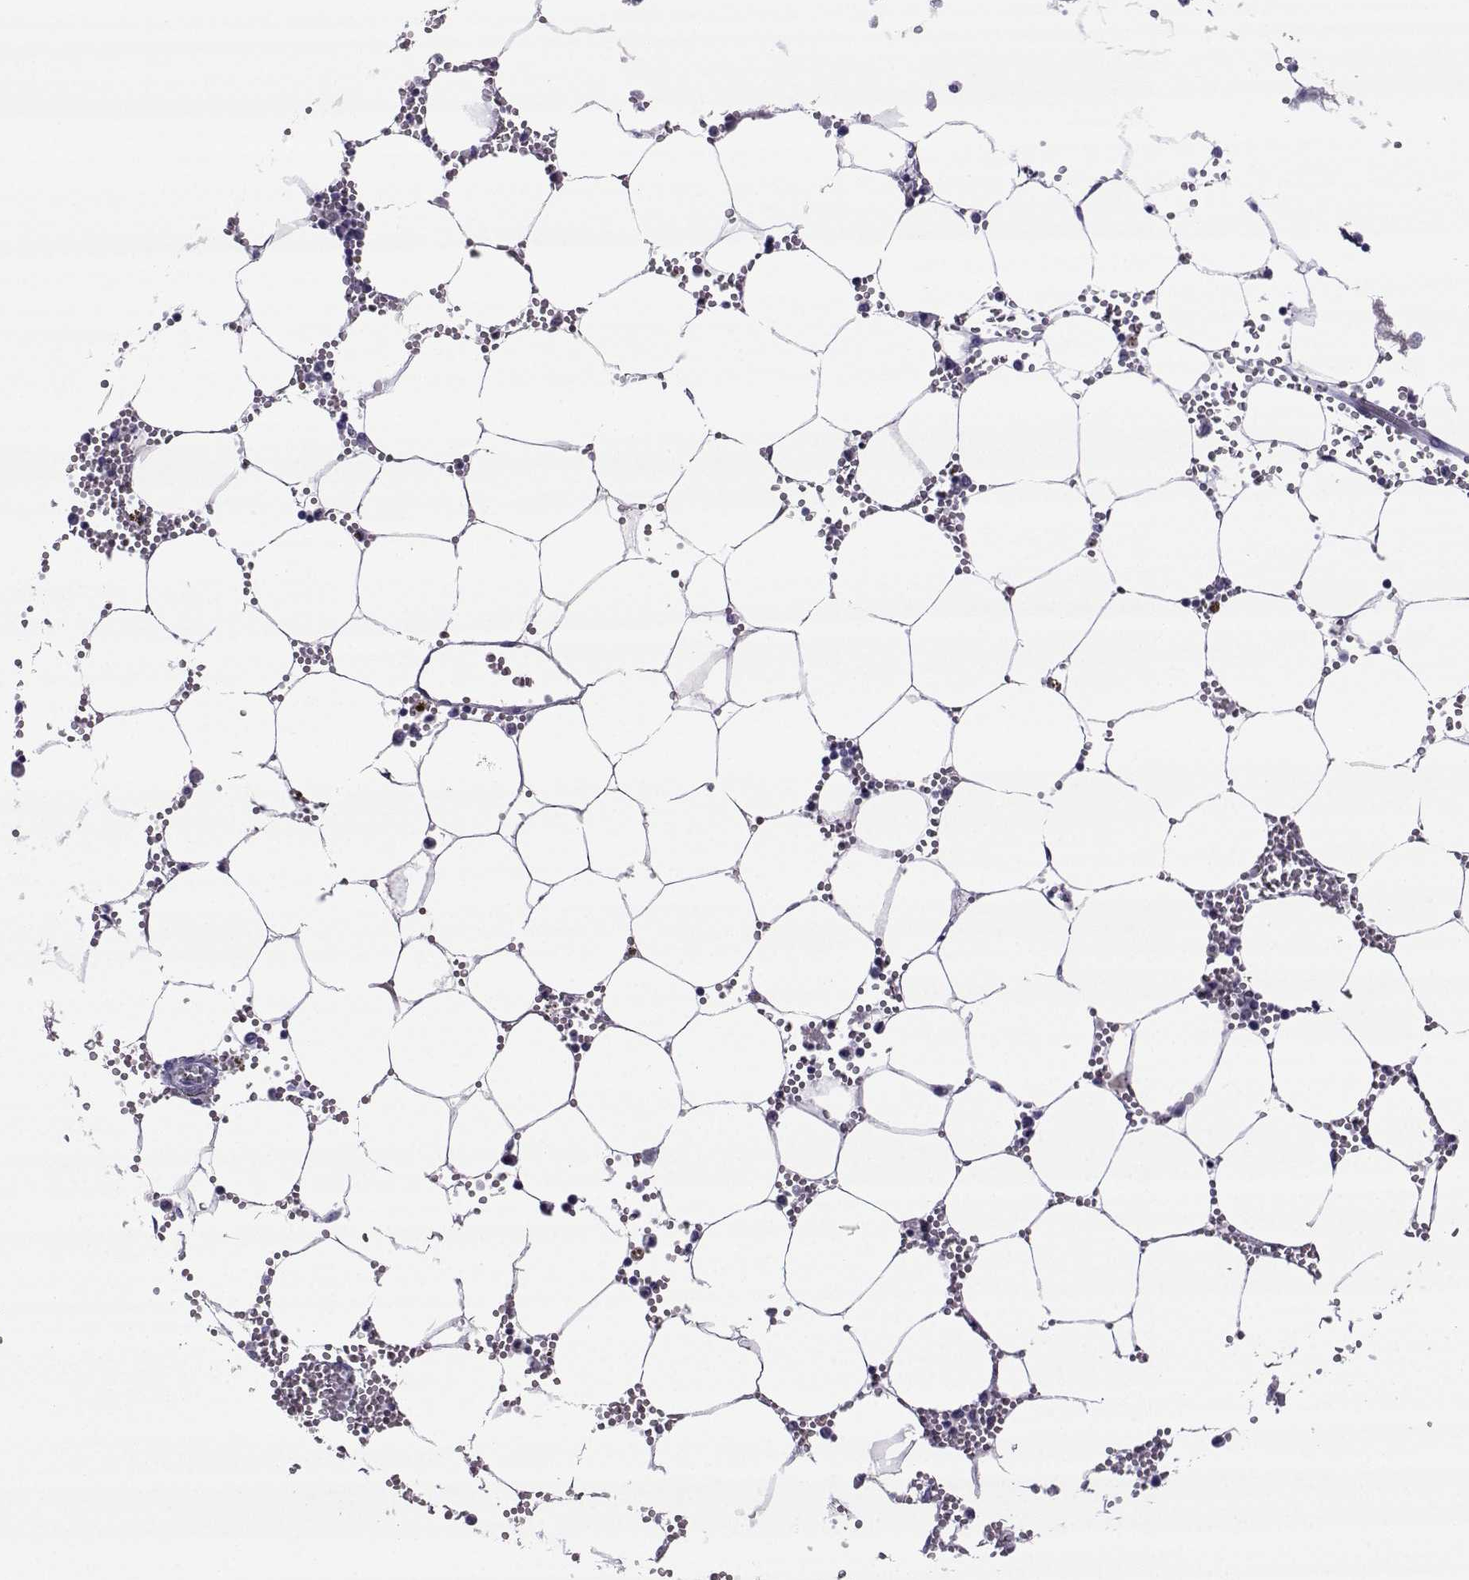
{"staining": {"intensity": "negative", "quantity": "none", "location": "none"}, "tissue": "bone marrow", "cell_type": "Hematopoietic cells", "image_type": "normal", "snomed": [{"axis": "morphology", "description": "Normal tissue, NOS"}, {"axis": "topography", "description": "Bone marrow"}], "caption": "DAB (3,3'-diaminobenzidine) immunohistochemical staining of benign human bone marrow reveals no significant positivity in hematopoietic cells. (Stains: DAB immunohistochemistry with hematoxylin counter stain, Microscopy: brightfield microscopy at high magnification).", "gene": "ARMC2", "patient": {"sex": "male", "age": 54}}